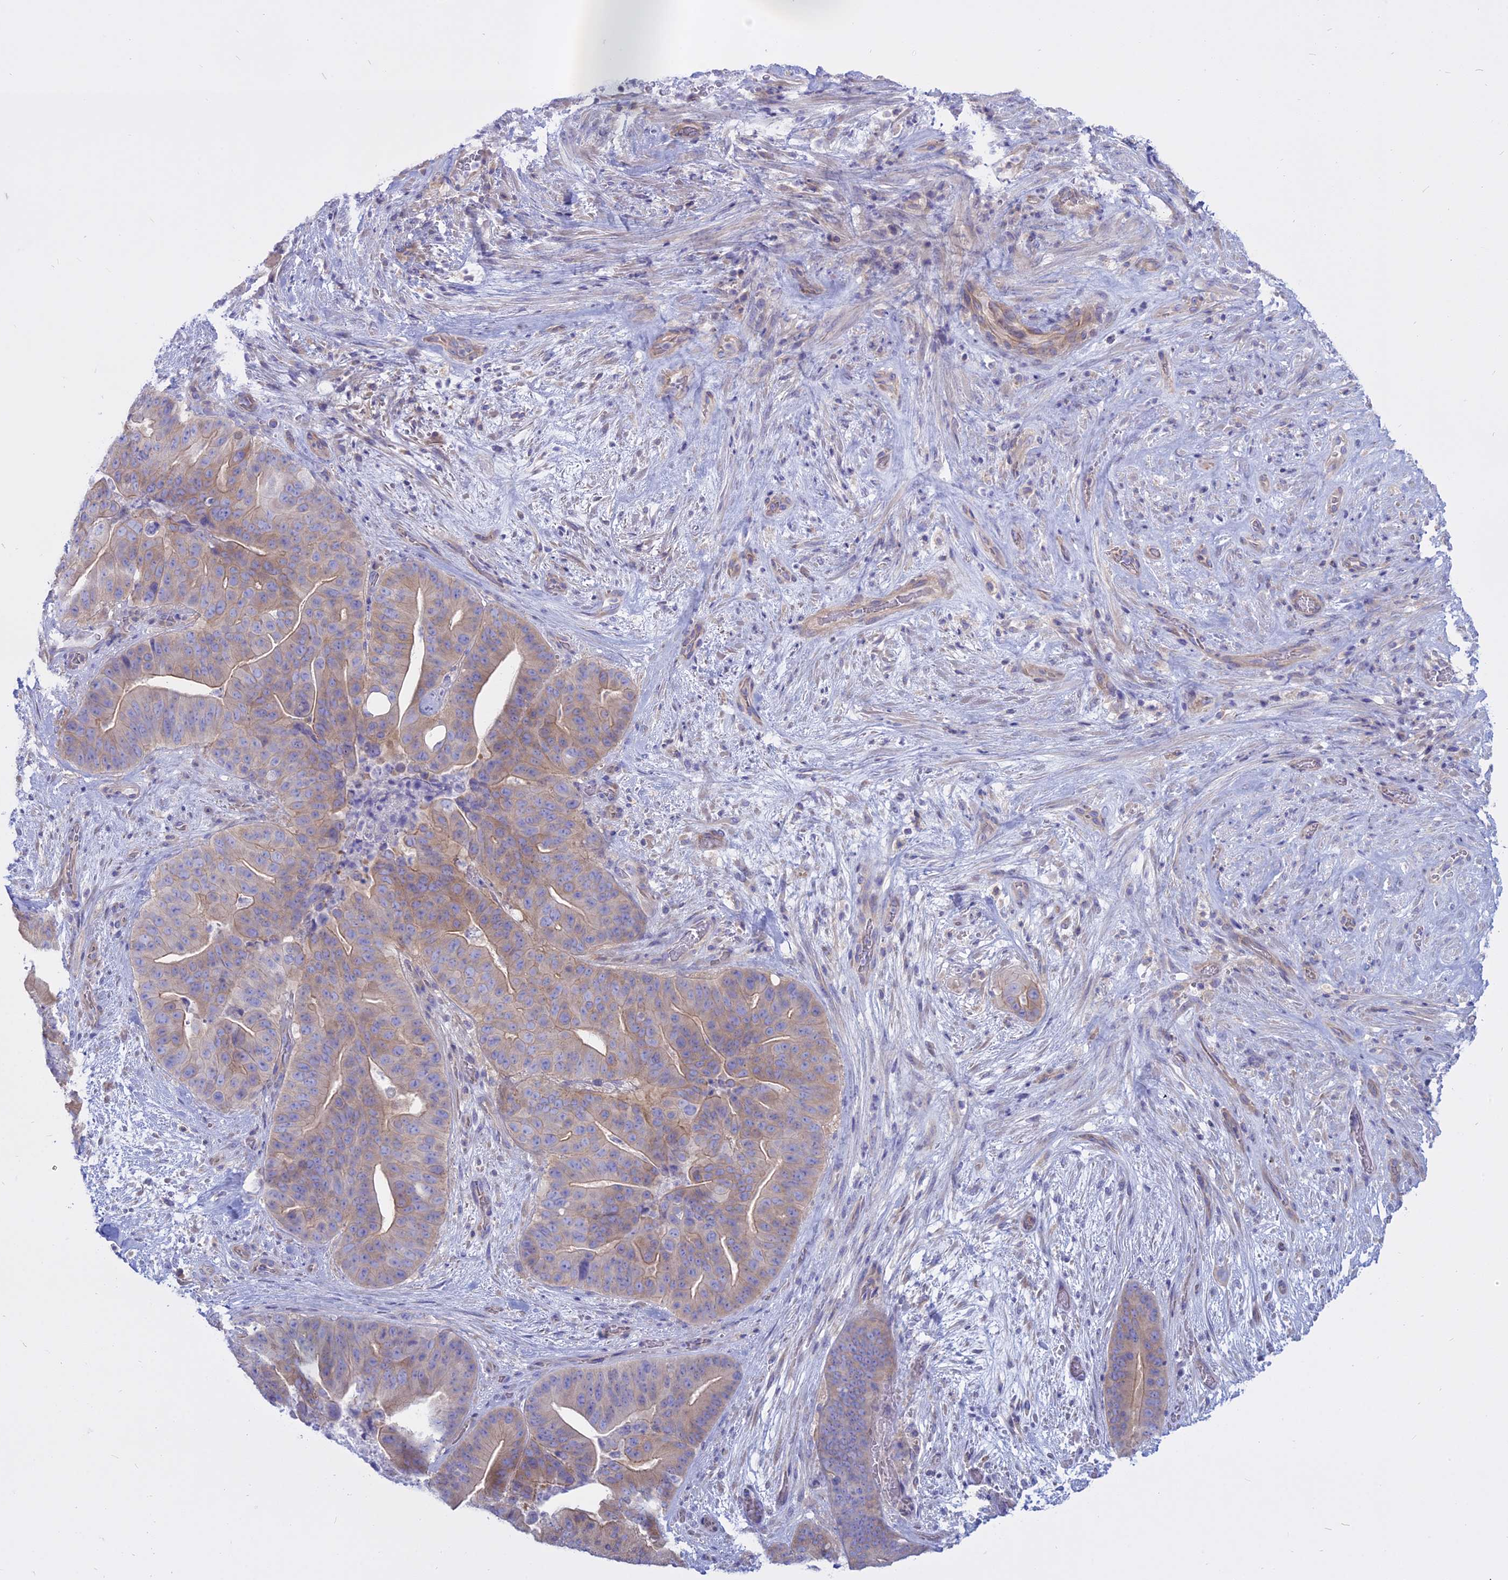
{"staining": {"intensity": "weak", "quantity": ">75%", "location": "cytoplasmic/membranous"}, "tissue": "pancreatic cancer", "cell_type": "Tumor cells", "image_type": "cancer", "snomed": [{"axis": "morphology", "description": "Adenocarcinoma, NOS"}, {"axis": "topography", "description": "Pancreas"}], "caption": "This image demonstrates immunohistochemistry staining of human adenocarcinoma (pancreatic), with low weak cytoplasmic/membranous positivity in approximately >75% of tumor cells.", "gene": "AHCYL1", "patient": {"sex": "female", "age": 77}}